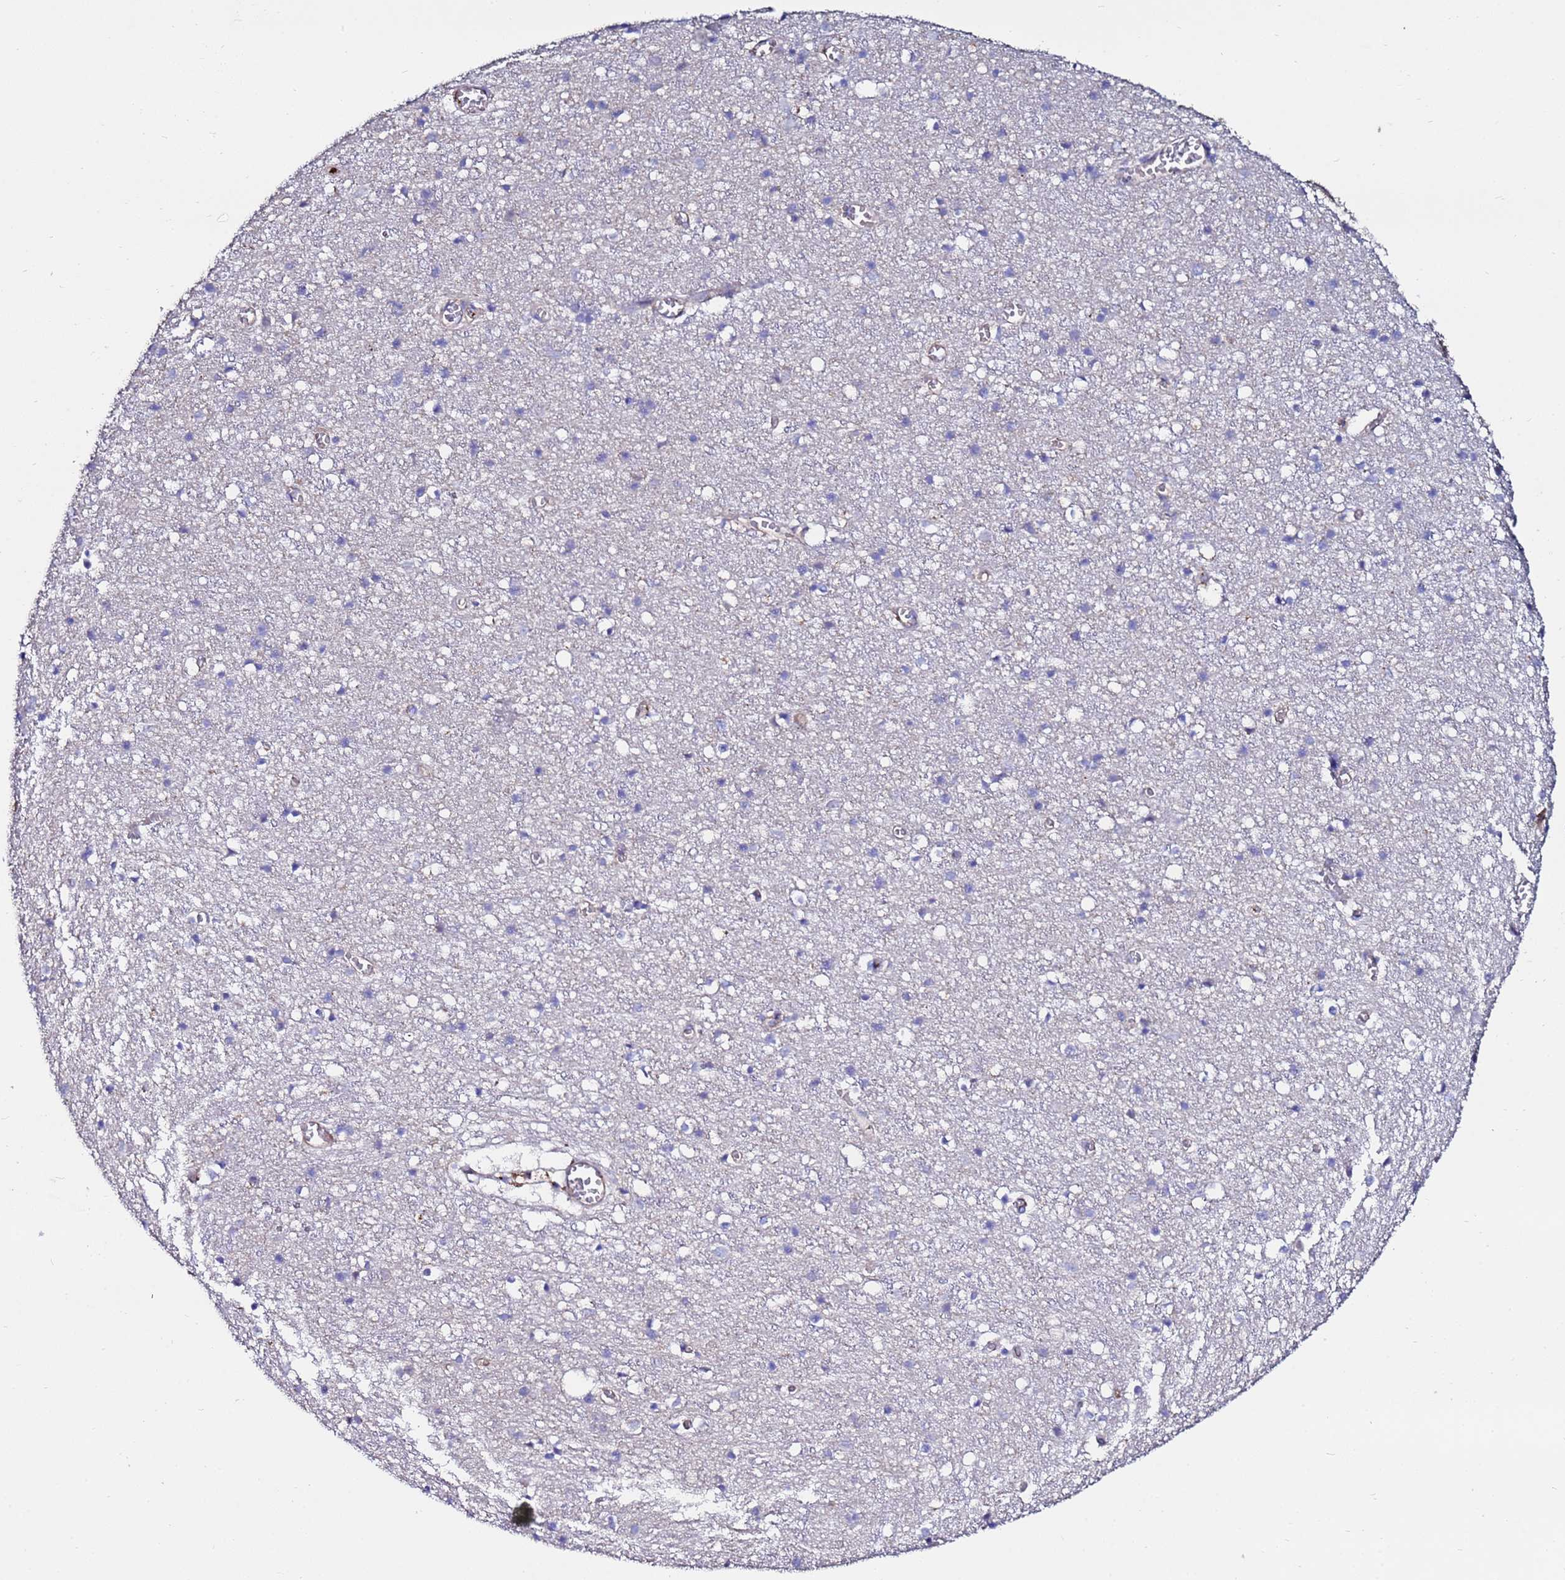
{"staining": {"intensity": "negative", "quantity": "none", "location": "none"}, "tissue": "cerebral cortex", "cell_type": "Endothelial cells", "image_type": "normal", "snomed": [{"axis": "morphology", "description": "Normal tissue, NOS"}, {"axis": "topography", "description": "Cerebral cortex"}], "caption": "This is an IHC micrograph of normal human cerebral cortex. There is no staining in endothelial cells.", "gene": "POTEE", "patient": {"sex": "female", "age": 64}}